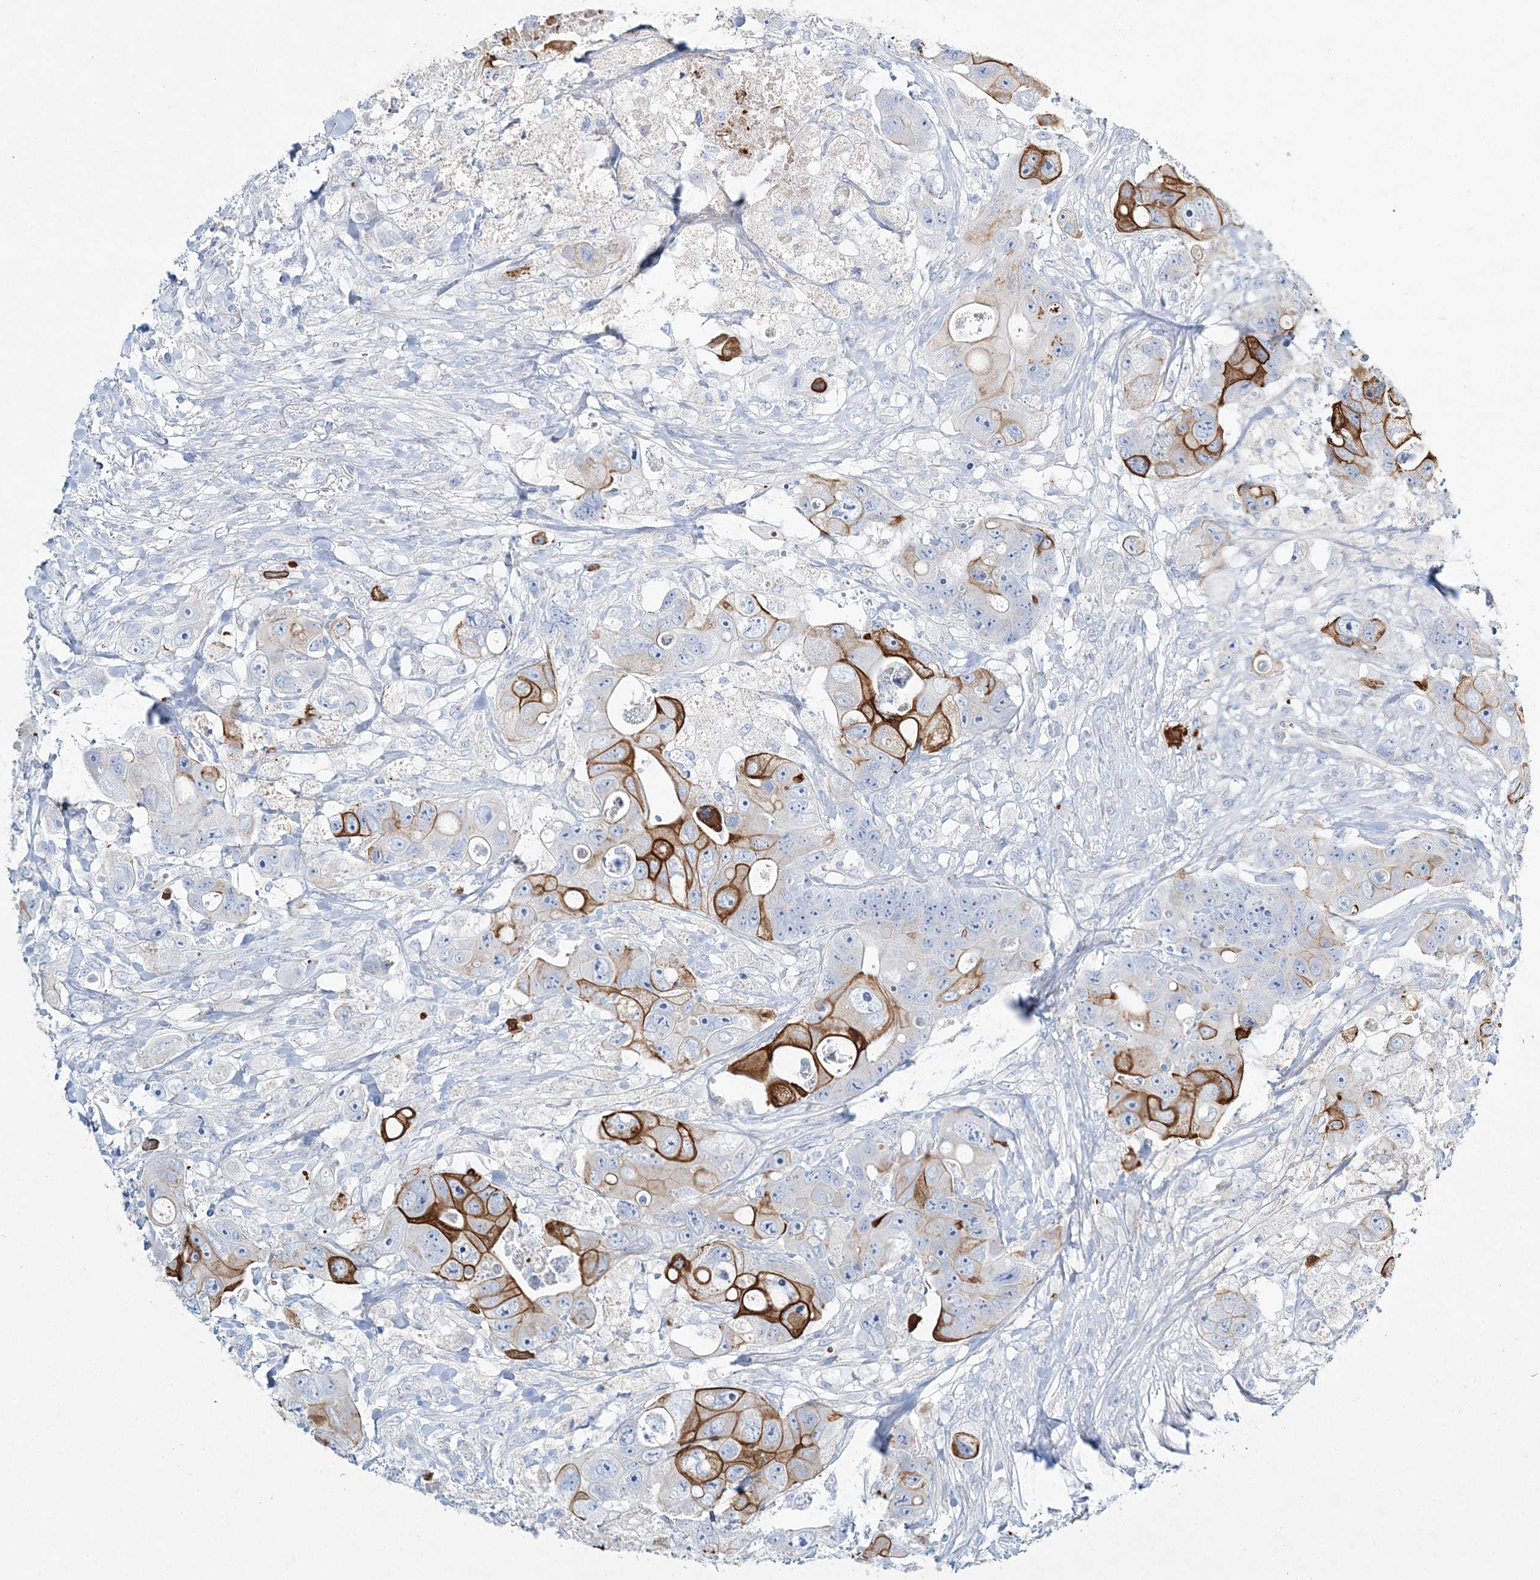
{"staining": {"intensity": "strong", "quantity": "25%-75%", "location": "cytoplasmic/membranous"}, "tissue": "colorectal cancer", "cell_type": "Tumor cells", "image_type": "cancer", "snomed": [{"axis": "morphology", "description": "Adenocarcinoma, NOS"}, {"axis": "topography", "description": "Colon"}], "caption": "An image of colorectal cancer stained for a protein demonstrates strong cytoplasmic/membranous brown staining in tumor cells.", "gene": "ADGRL1", "patient": {"sex": "female", "age": 46}}